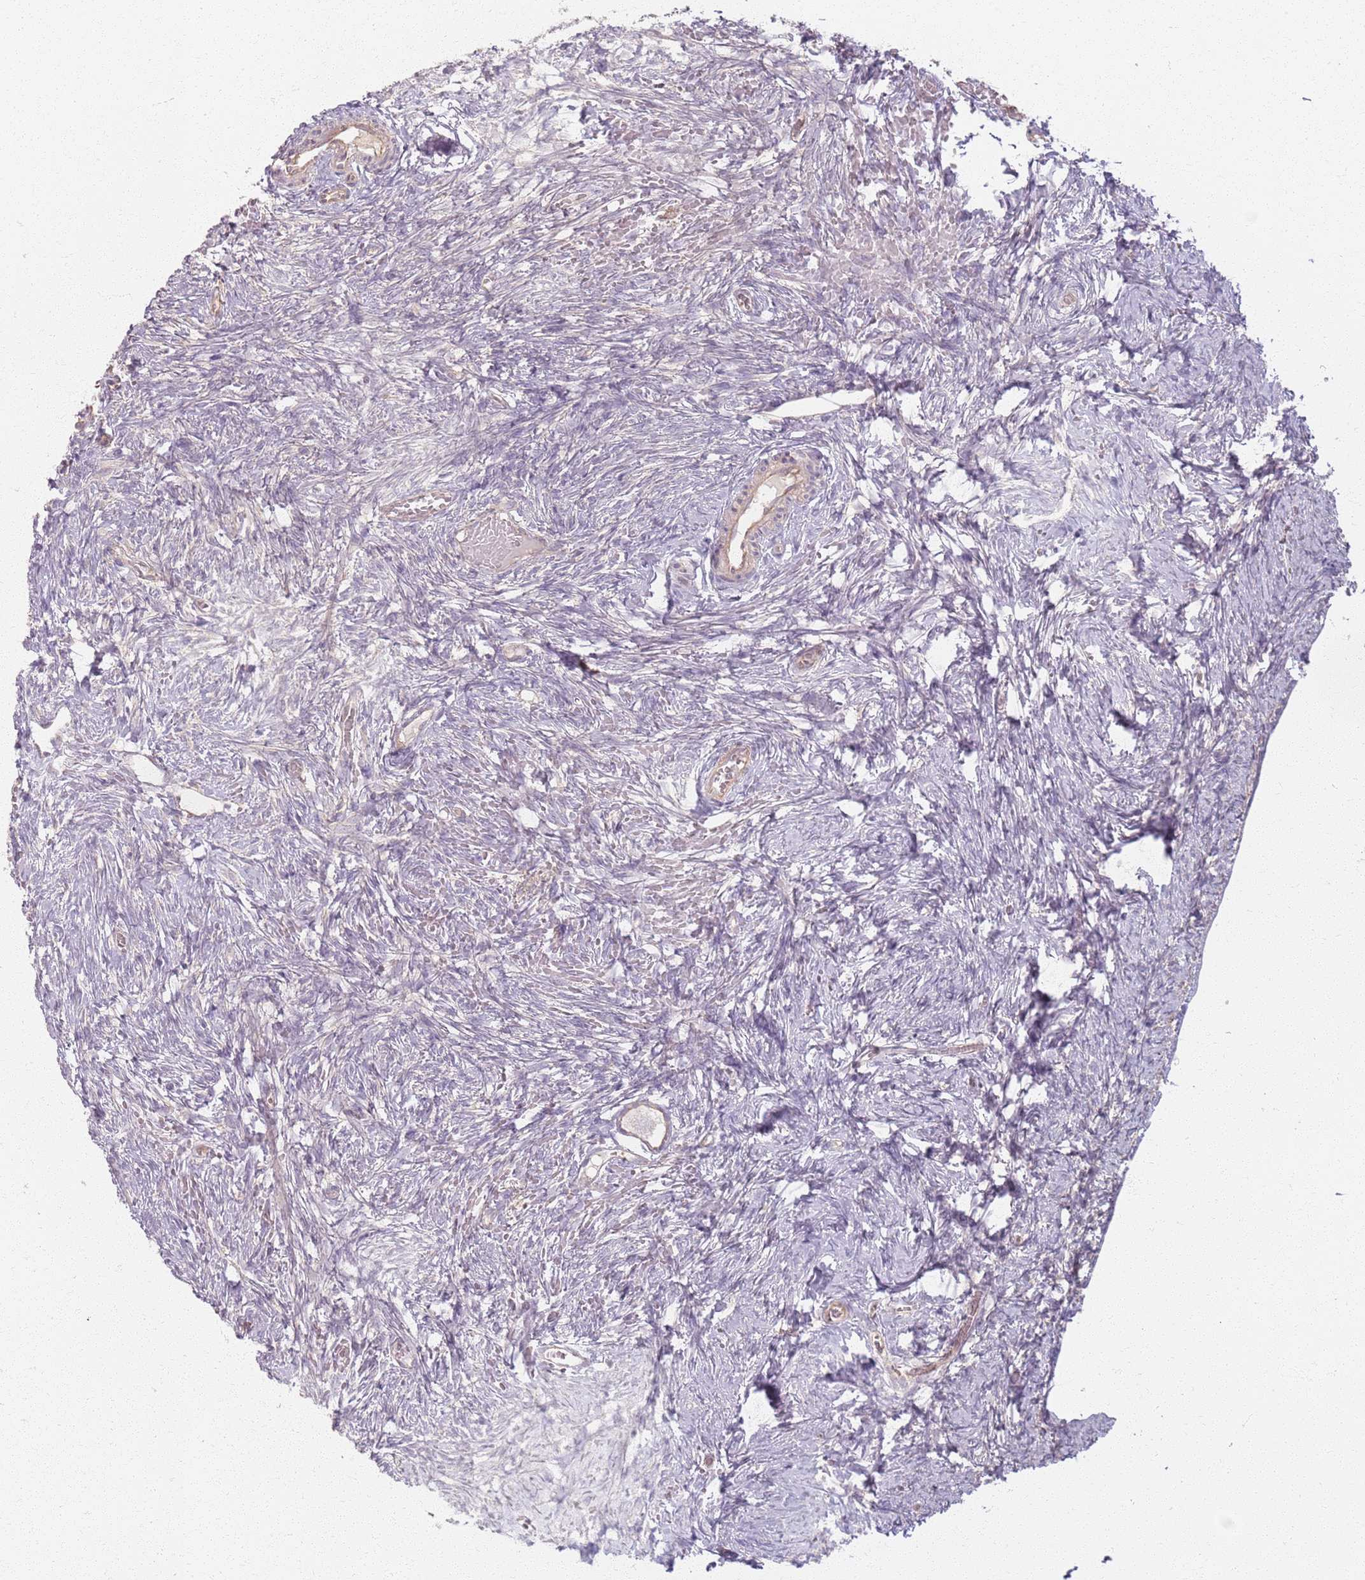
{"staining": {"intensity": "negative", "quantity": "none", "location": "none"}, "tissue": "ovary", "cell_type": "Follicle cells", "image_type": "normal", "snomed": [{"axis": "morphology", "description": "Adenocarcinoma, NOS"}, {"axis": "topography", "description": "Endometrium"}], "caption": "Follicle cells are negative for protein expression in normal human ovary. Nuclei are stained in blue.", "gene": "KCNA5", "patient": {"sex": "female", "age": 32}}